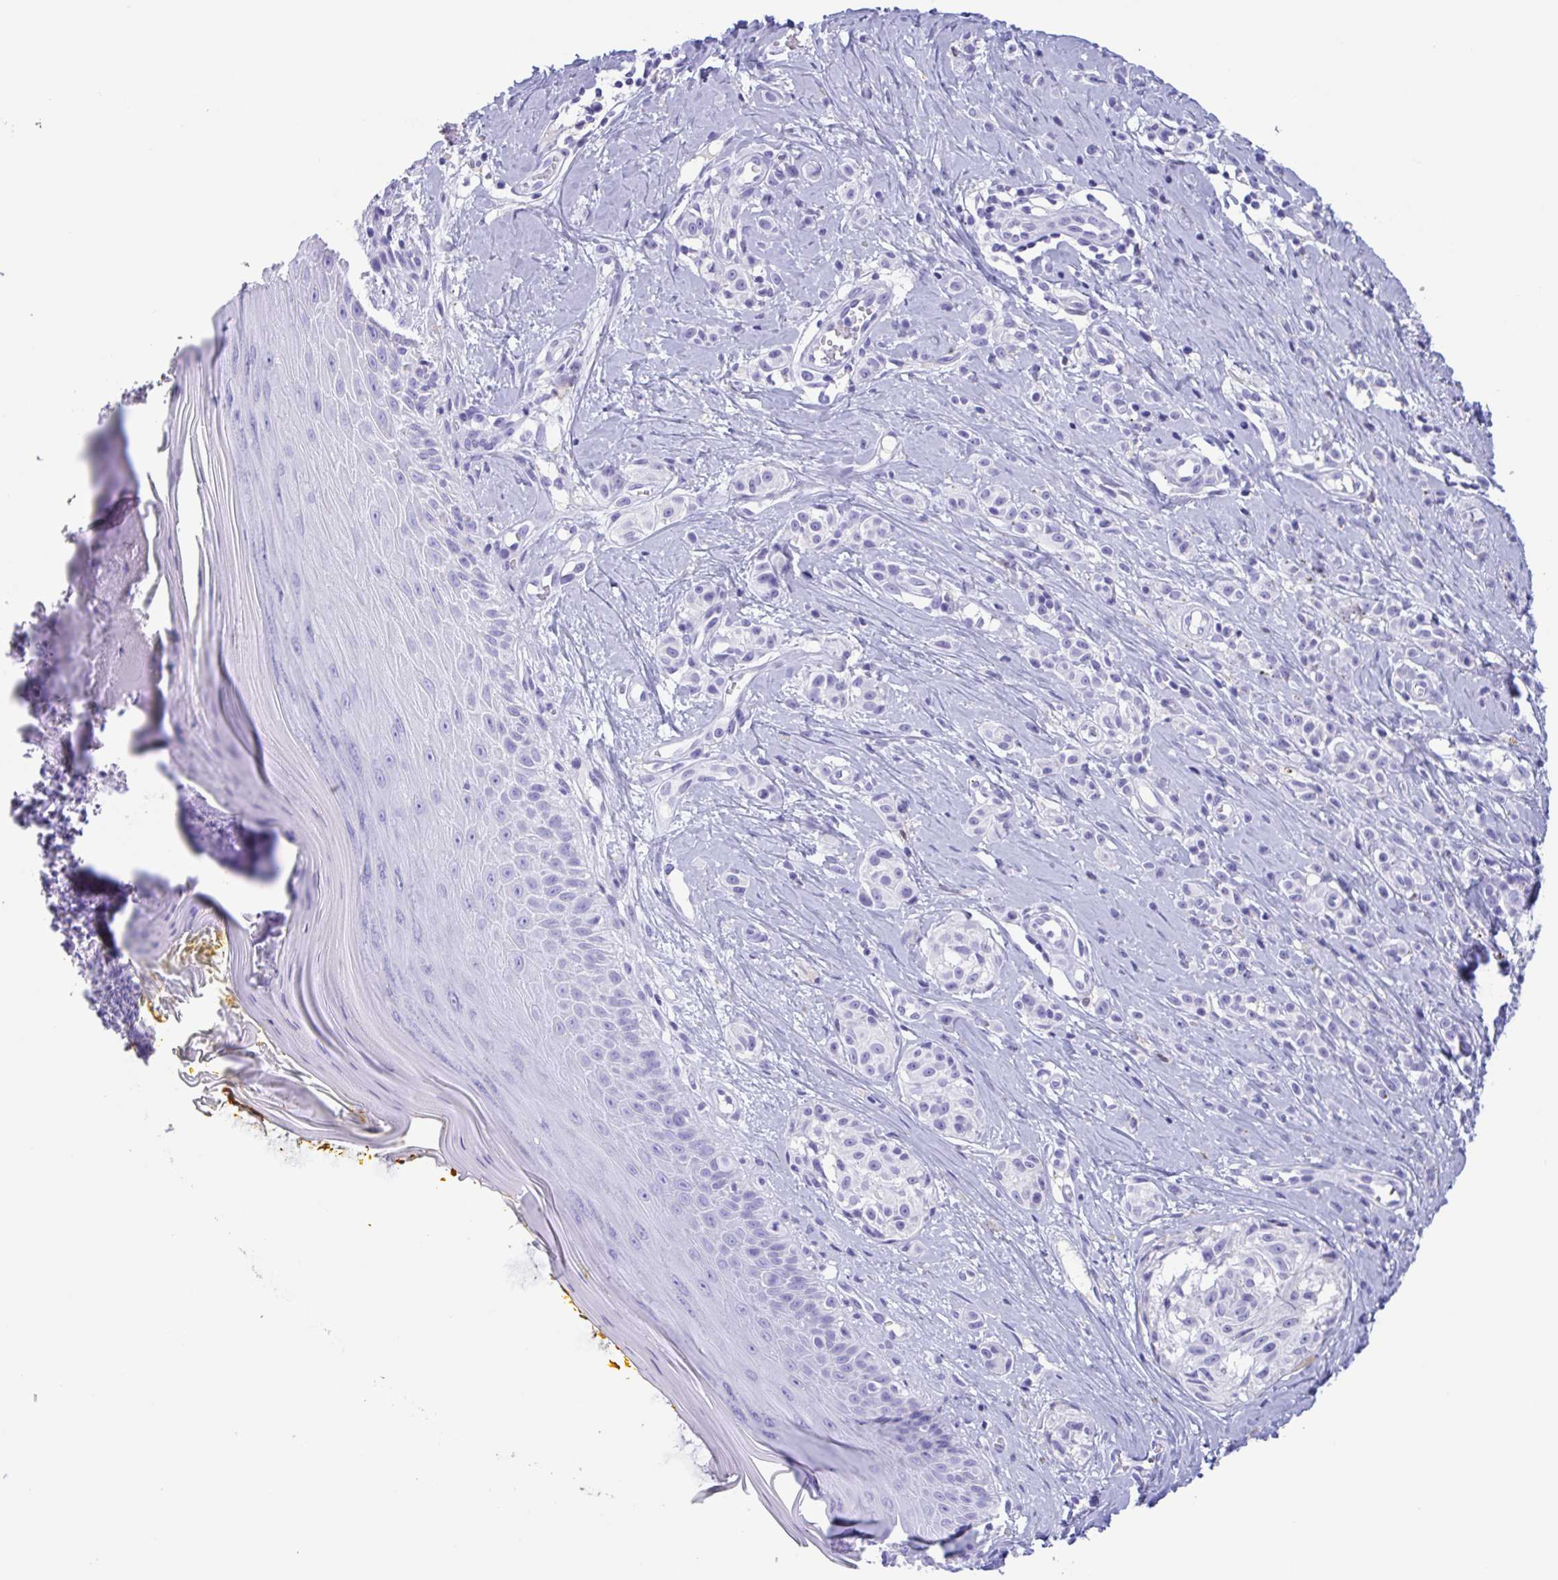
{"staining": {"intensity": "negative", "quantity": "none", "location": "none"}, "tissue": "melanoma", "cell_type": "Tumor cells", "image_type": "cancer", "snomed": [{"axis": "morphology", "description": "Malignant melanoma, NOS"}, {"axis": "topography", "description": "Skin"}], "caption": "Tumor cells are negative for brown protein staining in malignant melanoma.", "gene": "ZNF850", "patient": {"sex": "male", "age": 74}}